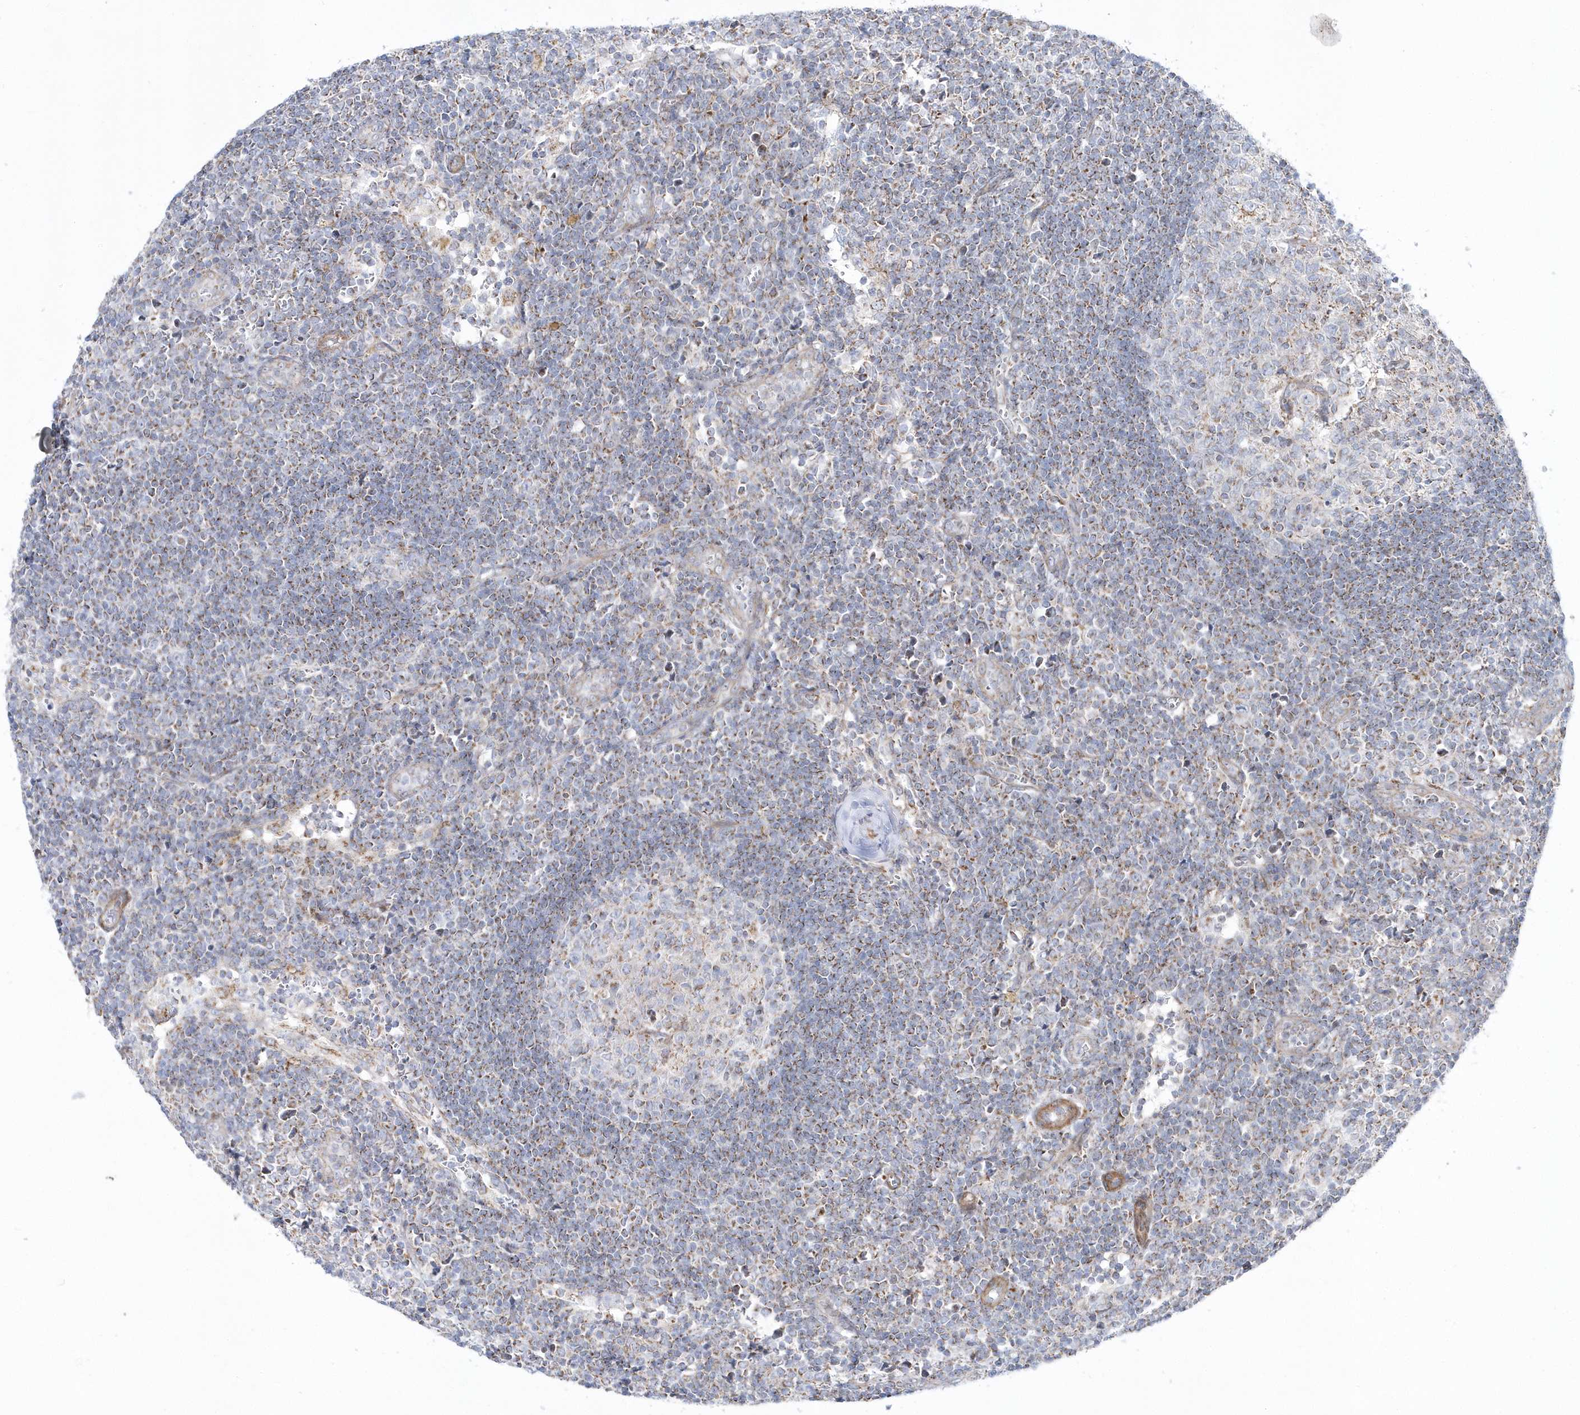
{"staining": {"intensity": "moderate", "quantity": "25%-75%", "location": "cytoplasmic/membranous"}, "tissue": "lymph node", "cell_type": "Germinal center cells", "image_type": "normal", "snomed": [{"axis": "morphology", "description": "Normal tissue, NOS"}, {"axis": "morphology", "description": "Squamous cell carcinoma, metastatic, NOS"}, {"axis": "topography", "description": "Lymph node"}], "caption": "Protein staining displays moderate cytoplasmic/membranous positivity in about 25%-75% of germinal center cells in benign lymph node.", "gene": "OPA1", "patient": {"sex": "male", "age": 73}}